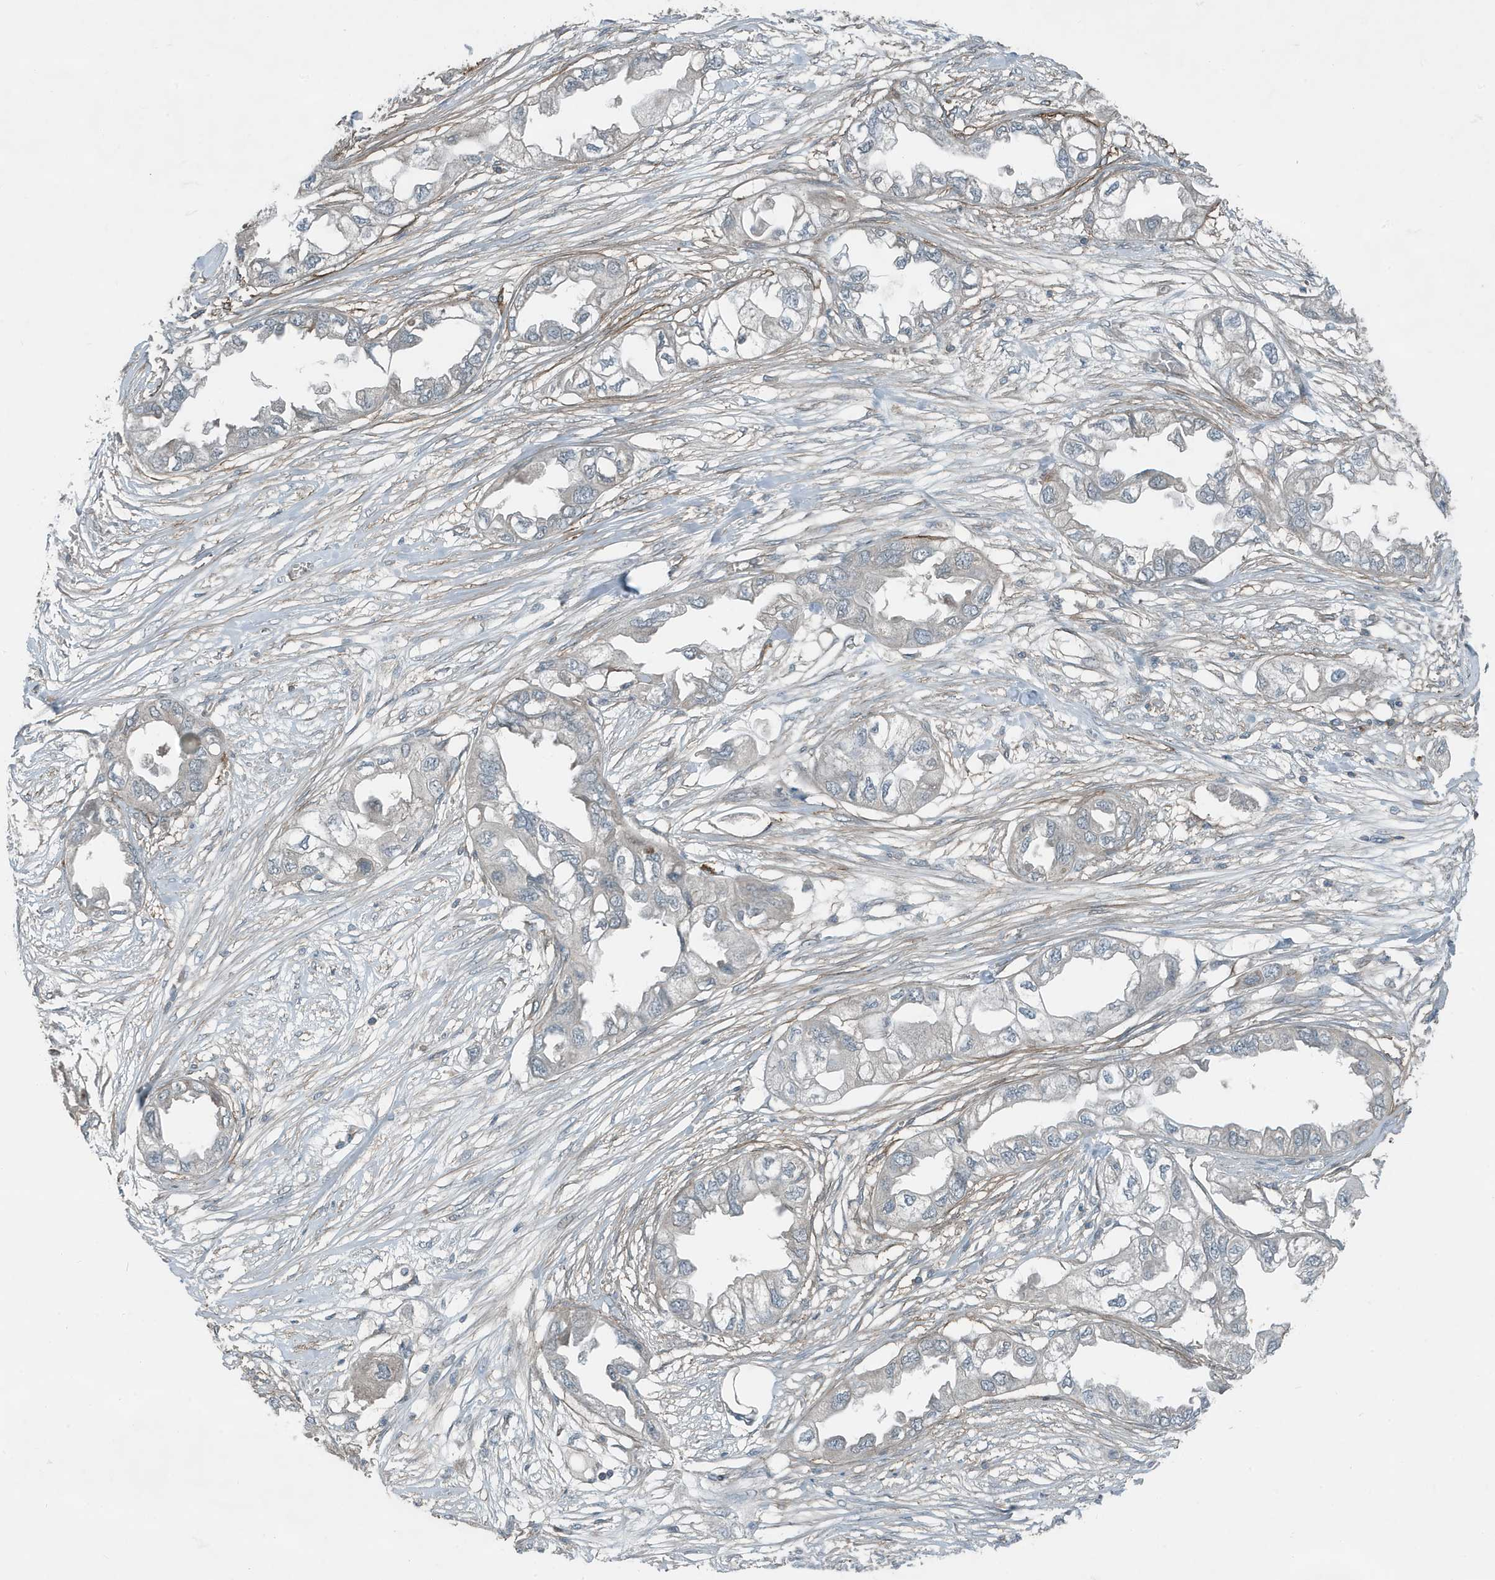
{"staining": {"intensity": "negative", "quantity": "none", "location": "none"}, "tissue": "endometrial cancer", "cell_type": "Tumor cells", "image_type": "cancer", "snomed": [{"axis": "morphology", "description": "Adenocarcinoma, NOS"}, {"axis": "topography", "description": "Endometrium"}], "caption": "Photomicrograph shows no protein expression in tumor cells of endometrial cancer (adenocarcinoma) tissue.", "gene": "DAPP1", "patient": {"sex": "female", "age": 67}}